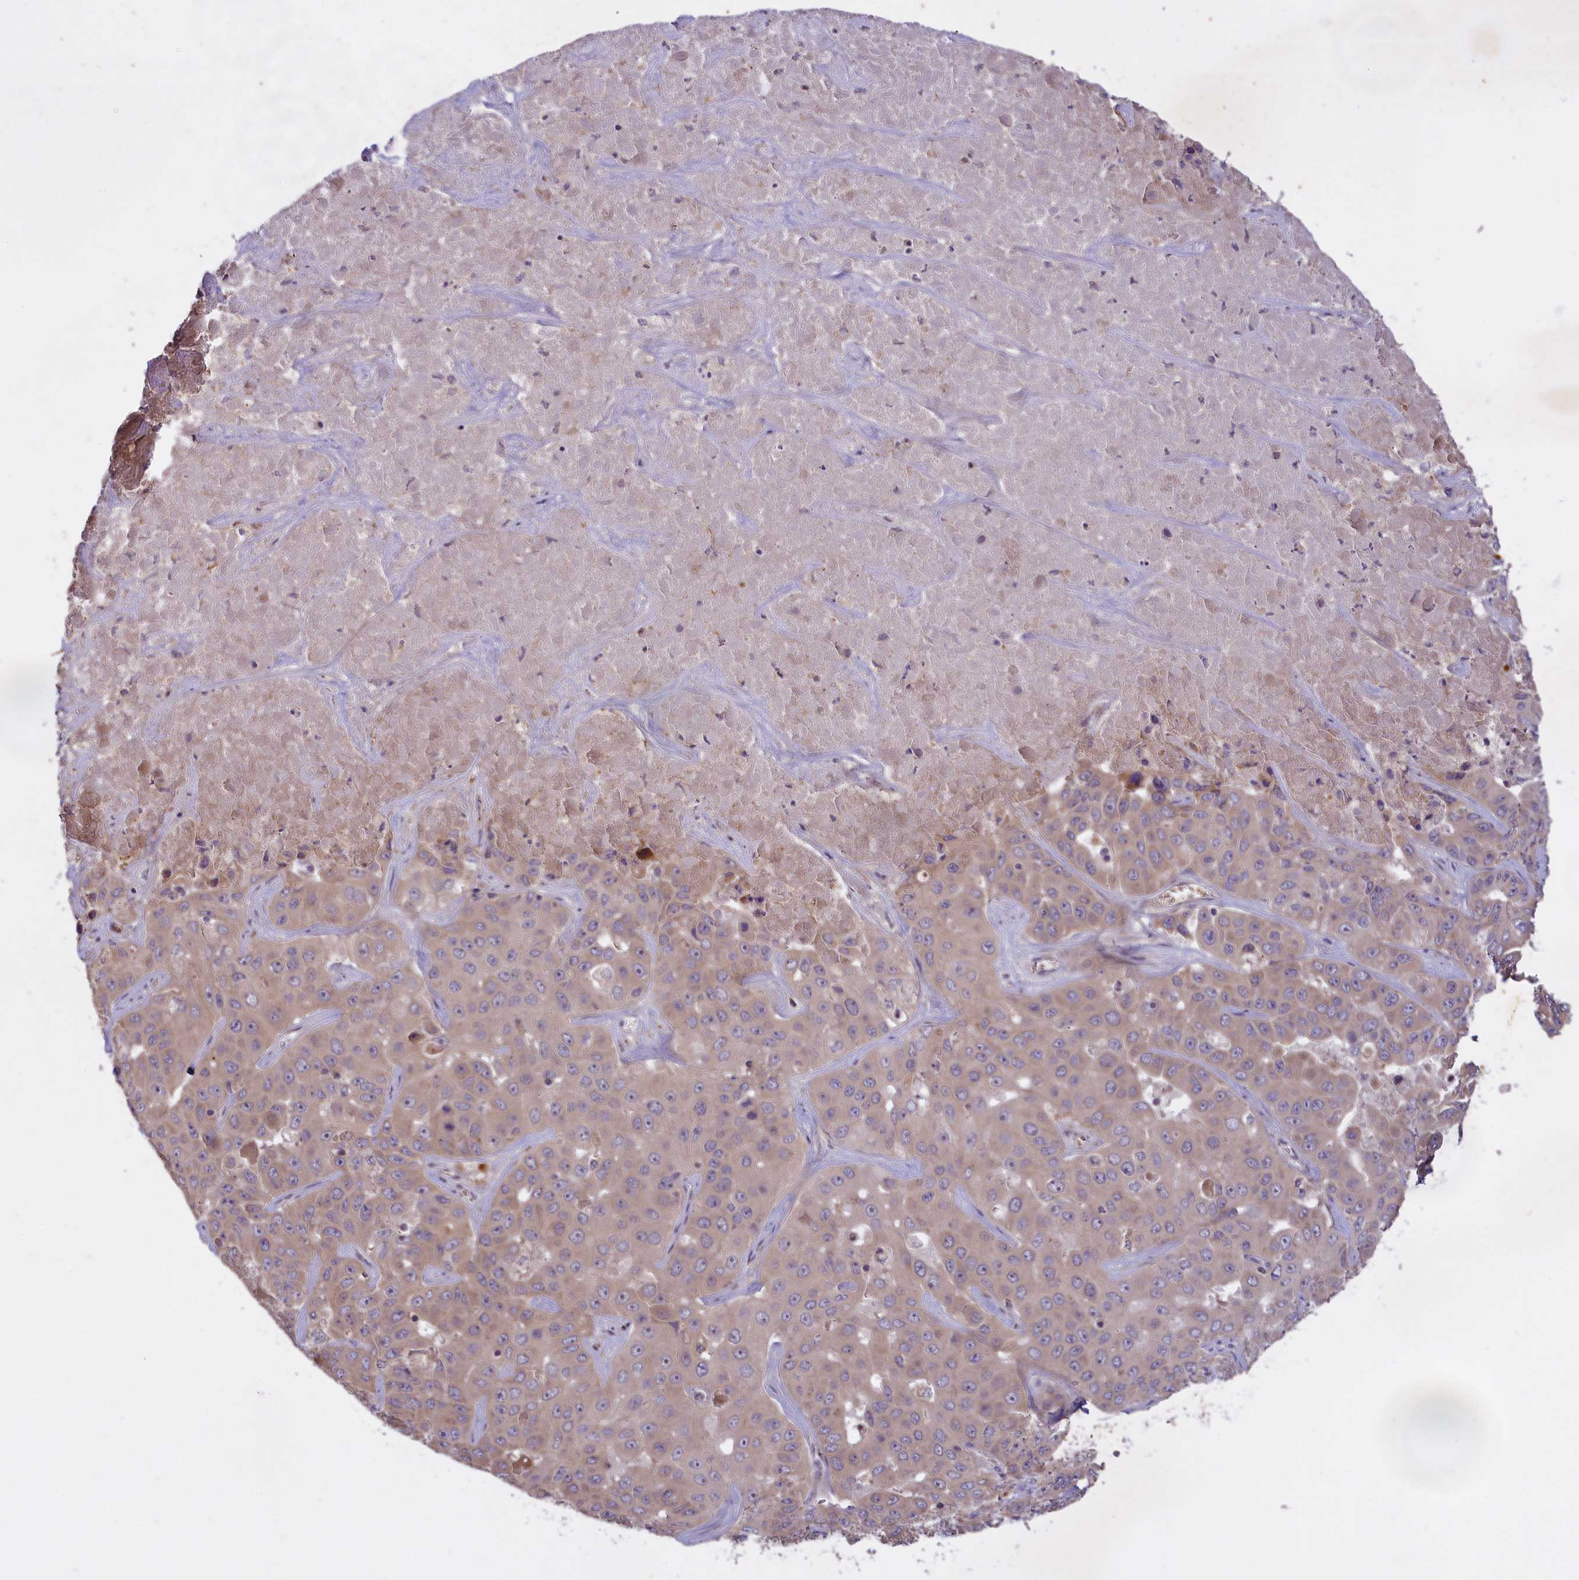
{"staining": {"intensity": "weak", "quantity": "25%-75%", "location": "cytoplasmic/membranous"}, "tissue": "liver cancer", "cell_type": "Tumor cells", "image_type": "cancer", "snomed": [{"axis": "morphology", "description": "Cholangiocarcinoma"}, {"axis": "topography", "description": "Liver"}], "caption": "Immunohistochemical staining of human cholangiocarcinoma (liver) shows low levels of weak cytoplasmic/membranous expression in about 25%-75% of tumor cells.", "gene": "MEMO1", "patient": {"sex": "female", "age": 52}}